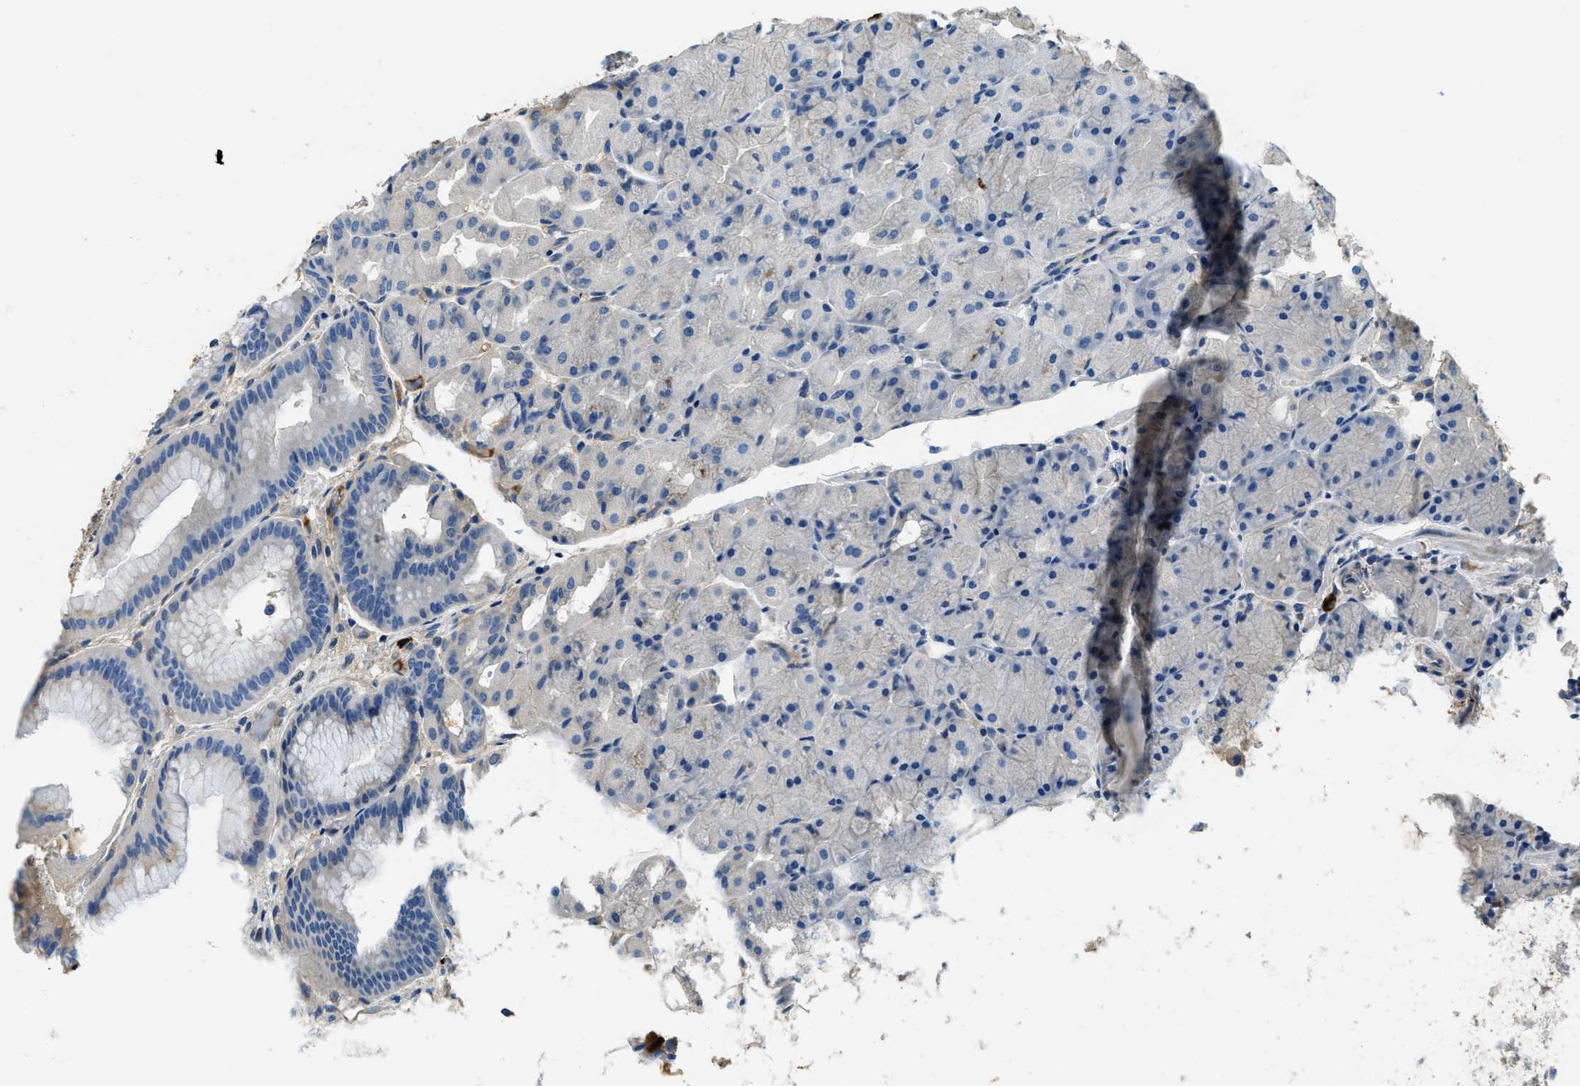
{"staining": {"intensity": "negative", "quantity": "none", "location": "none"}, "tissue": "stomach", "cell_type": "Glandular cells", "image_type": "normal", "snomed": [{"axis": "morphology", "description": "Normal tissue, NOS"}, {"axis": "morphology", "description": "Carcinoid, malignant, NOS"}, {"axis": "topography", "description": "Stomach, upper"}], "caption": "High power microscopy micrograph of an immunohistochemistry (IHC) micrograph of unremarkable stomach, revealing no significant expression in glandular cells.", "gene": "TMEM186", "patient": {"sex": "male", "age": 39}}